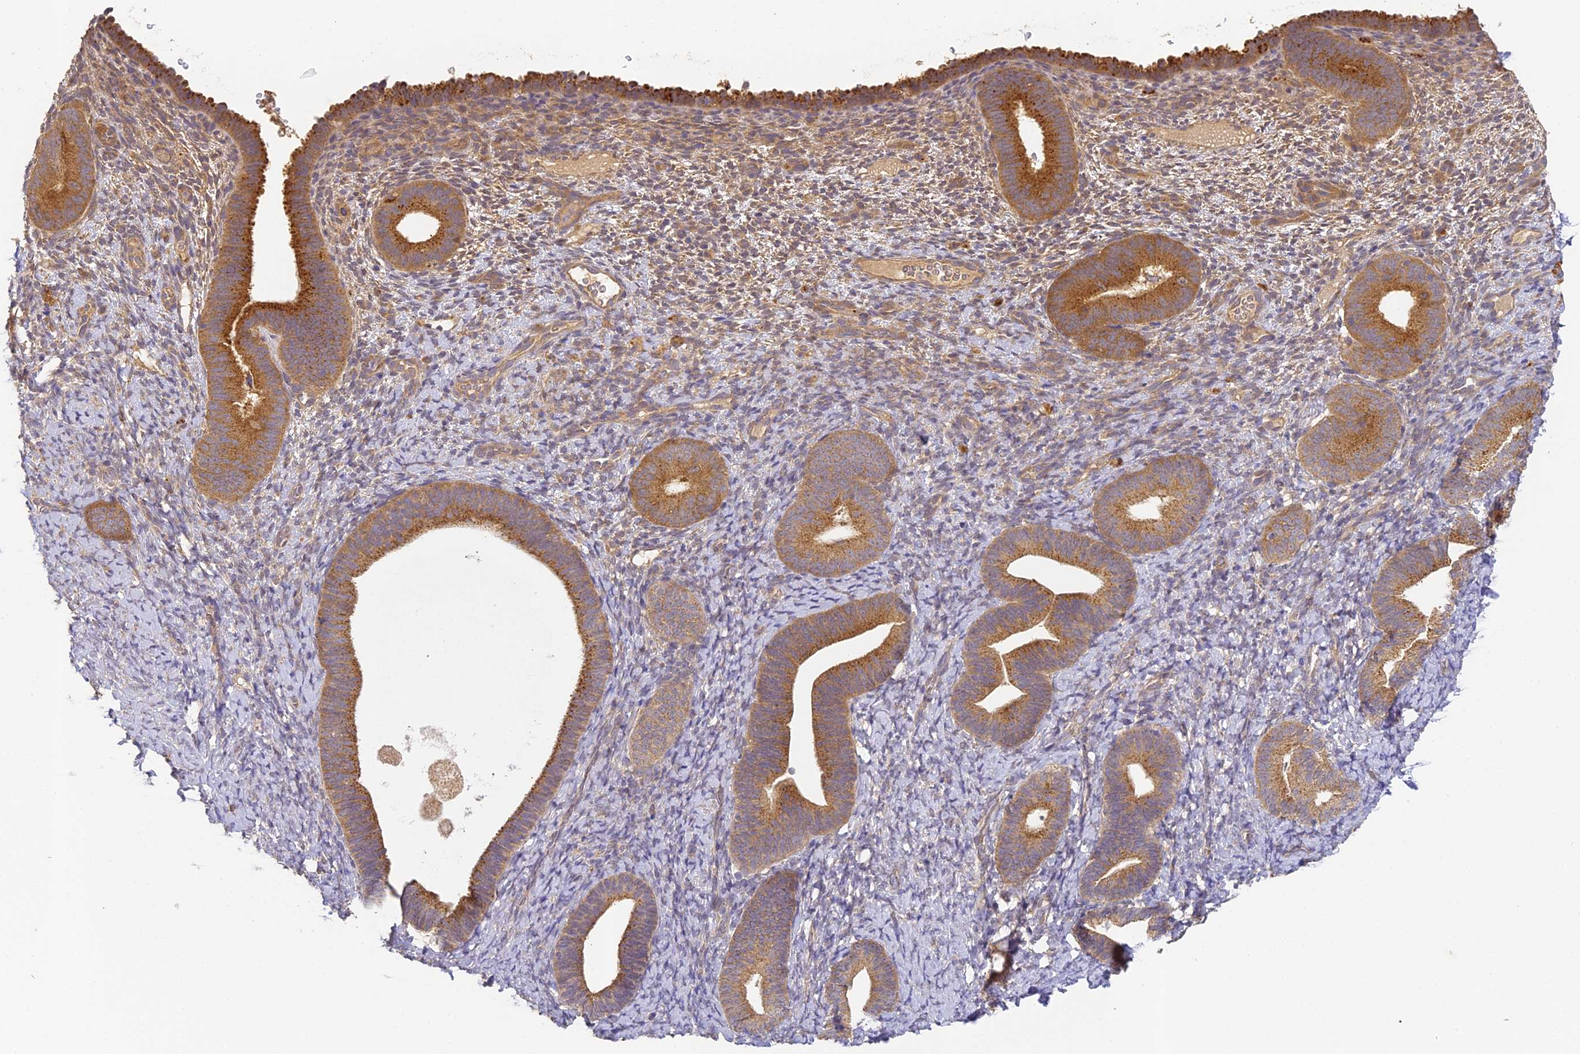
{"staining": {"intensity": "moderate", "quantity": "<25%", "location": "cytoplasmic/membranous"}, "tissue": "endometrium", "cell_type": "Cells in endometrial stroma", "image_type": "normal", "snomed": [{"axis": "morphology", "description": "Normal tissue, NOS"}, {"axis": "topography", "description": "Endometrium"}], "caption": "Immunohistochemical staining of normal human endometrium displays moderate cytoplasmic/membranous protein expression in about <25% of cells in endometrial stroma.", "gene": "YAE1", "patient": {"sex": "female", "age": 65}}